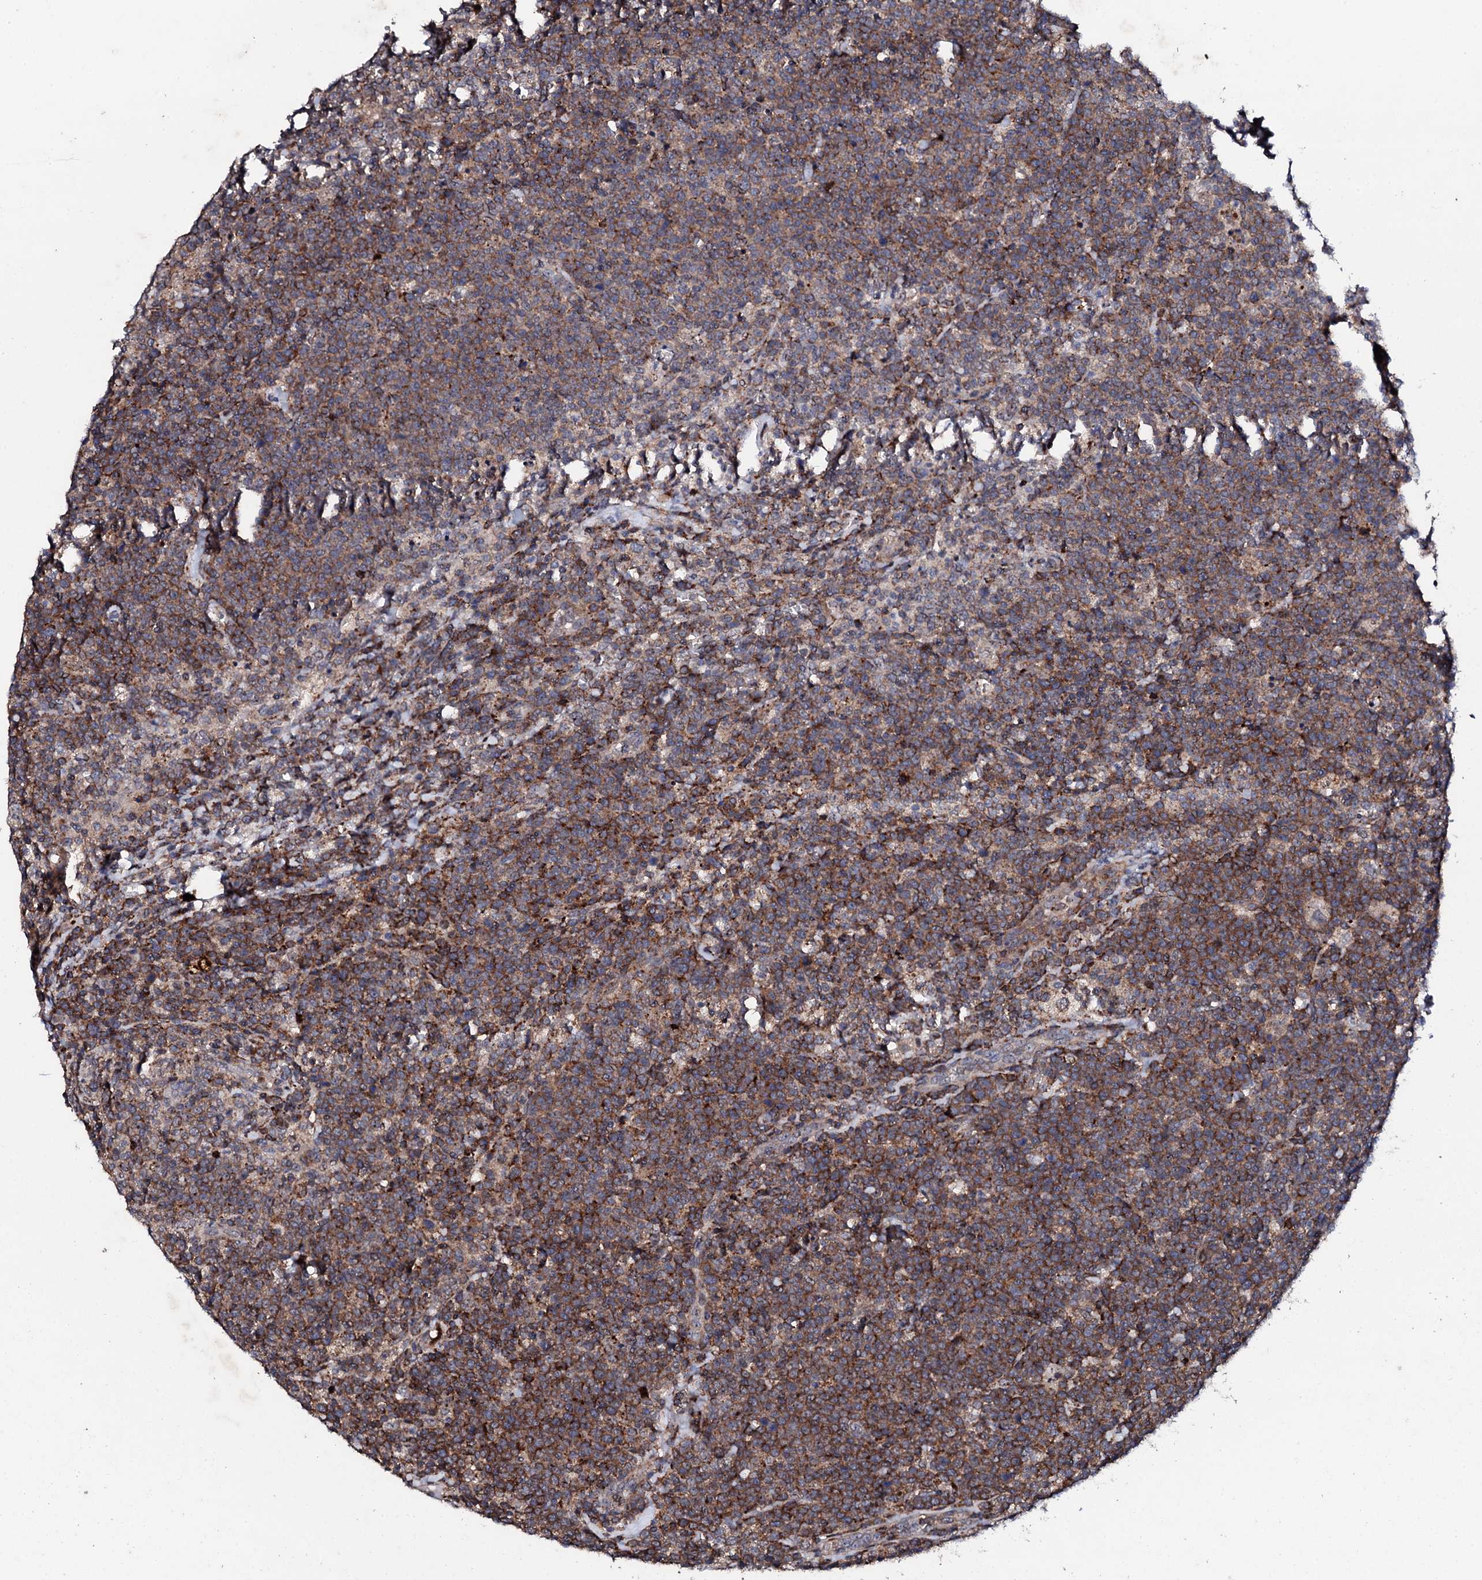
{"staining": {"intensity": "moderate", "quantity": ">75%", "location": "cytoplasmic/membranous"}, "tissue": "lymphoma", "cell_type": "Tumor cells", "image_type": "cancer", "snomed": [{"axis": "morphology", "description": "Malignant lymphoma, non-Hodgkin's type, High grade"}, {"axis": "topography", "description": "Lymph node"}], "caption": "A brown stain labels moderate cytoplasmic/membranous staining of a protein in human high-grade malignant lymphoma, non-Hodgkin's type tumor cells. Nuclei are stained in blue.", "gene": "GTPBP4", "patient": {"sex": "male", "age": 61}}